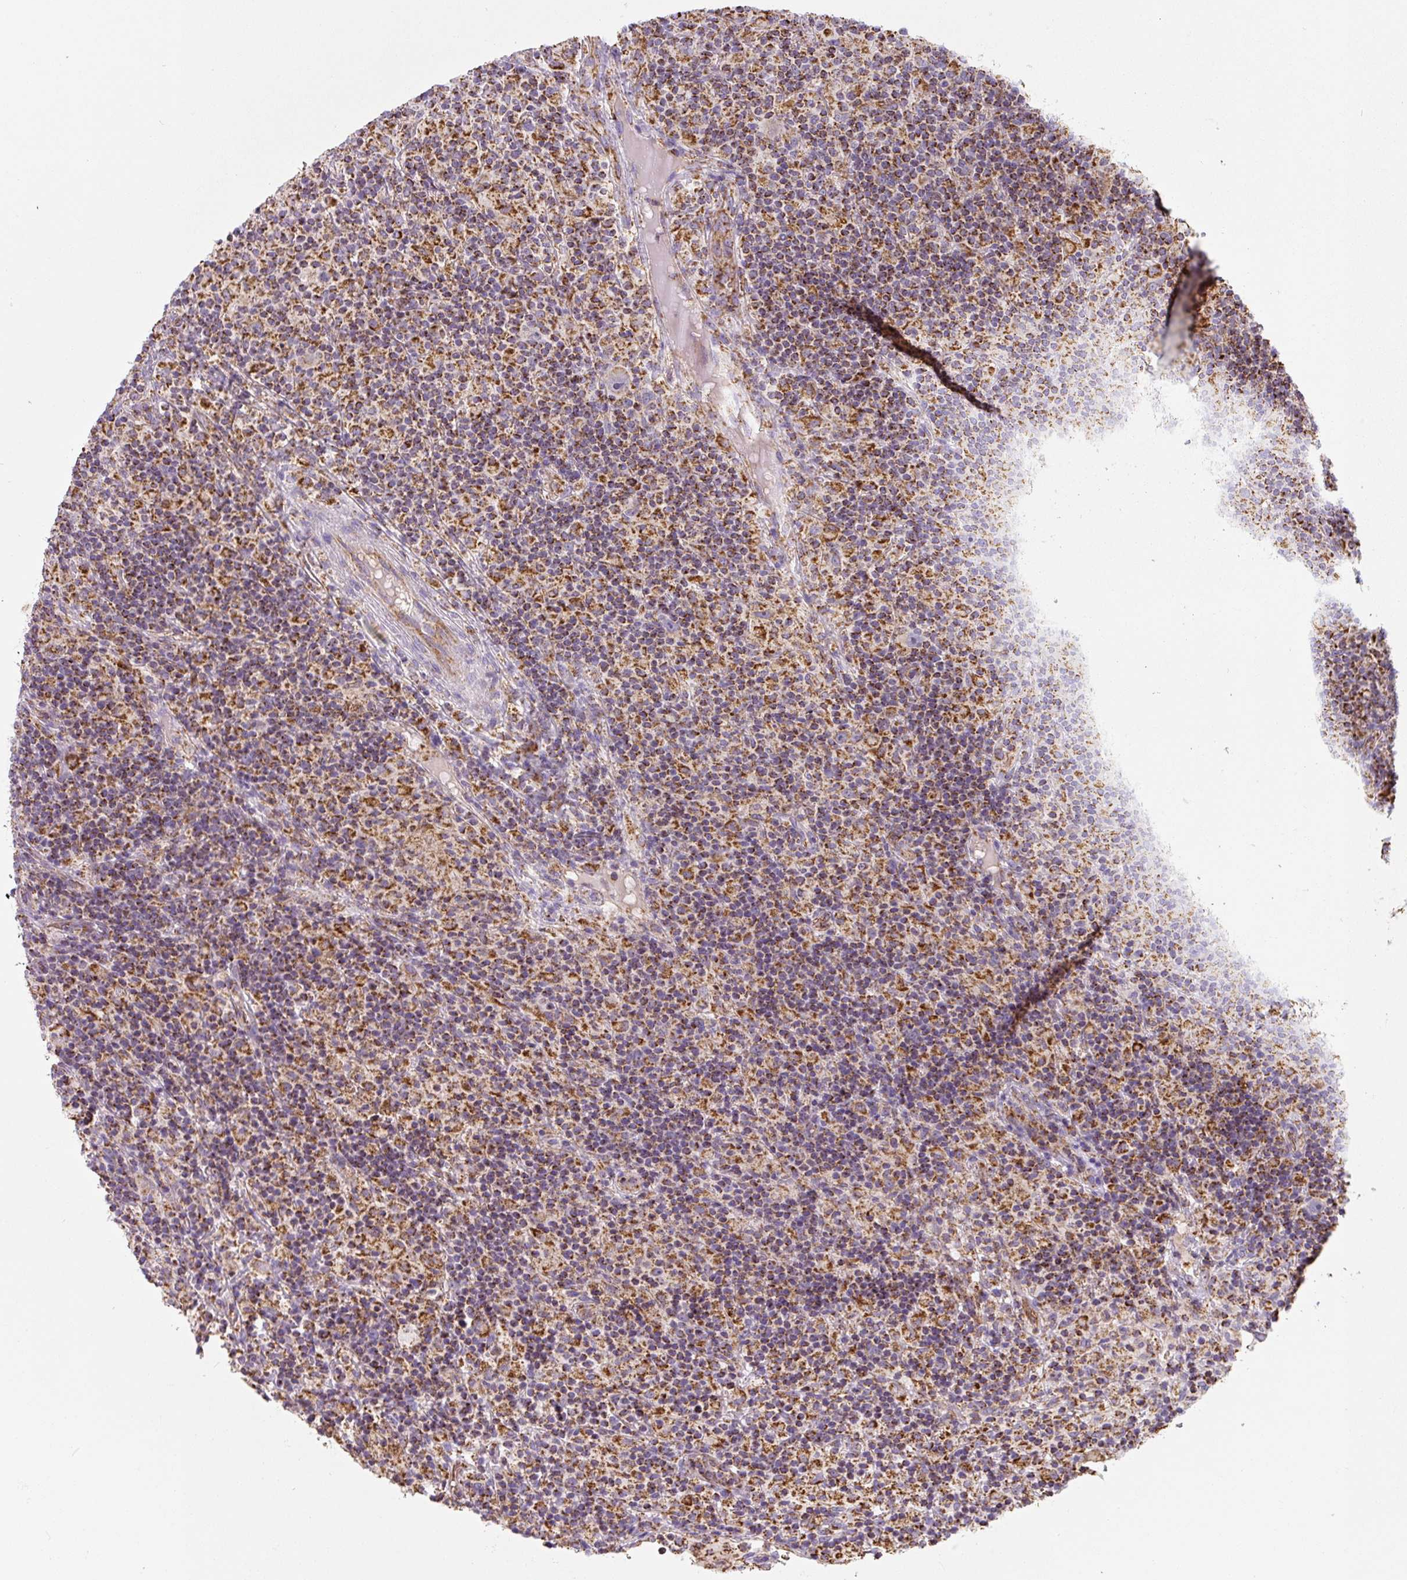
{"staining": {"intensity": "moderate", "quantity": ">75%", "location": "cytoplasmic/membranous"}, "tissue": "lymphoma", "cell_type": "Tumor cells", "image_type": "cancer", "snomed": [{"axis": "morphology", "description": "Hodgkin's disease, NOS"}, {"axis": "topography", "description": "Lymph node"}], "caption": "Immunohistochemistry (IHC) of Hodgkin's disease demonstrates medium levels of moderate cytoplasmic/membranous staining in about >75% of tumor cells.", "gene": "MT-CO2", "patient": {"sex": "male", "age": 70}}